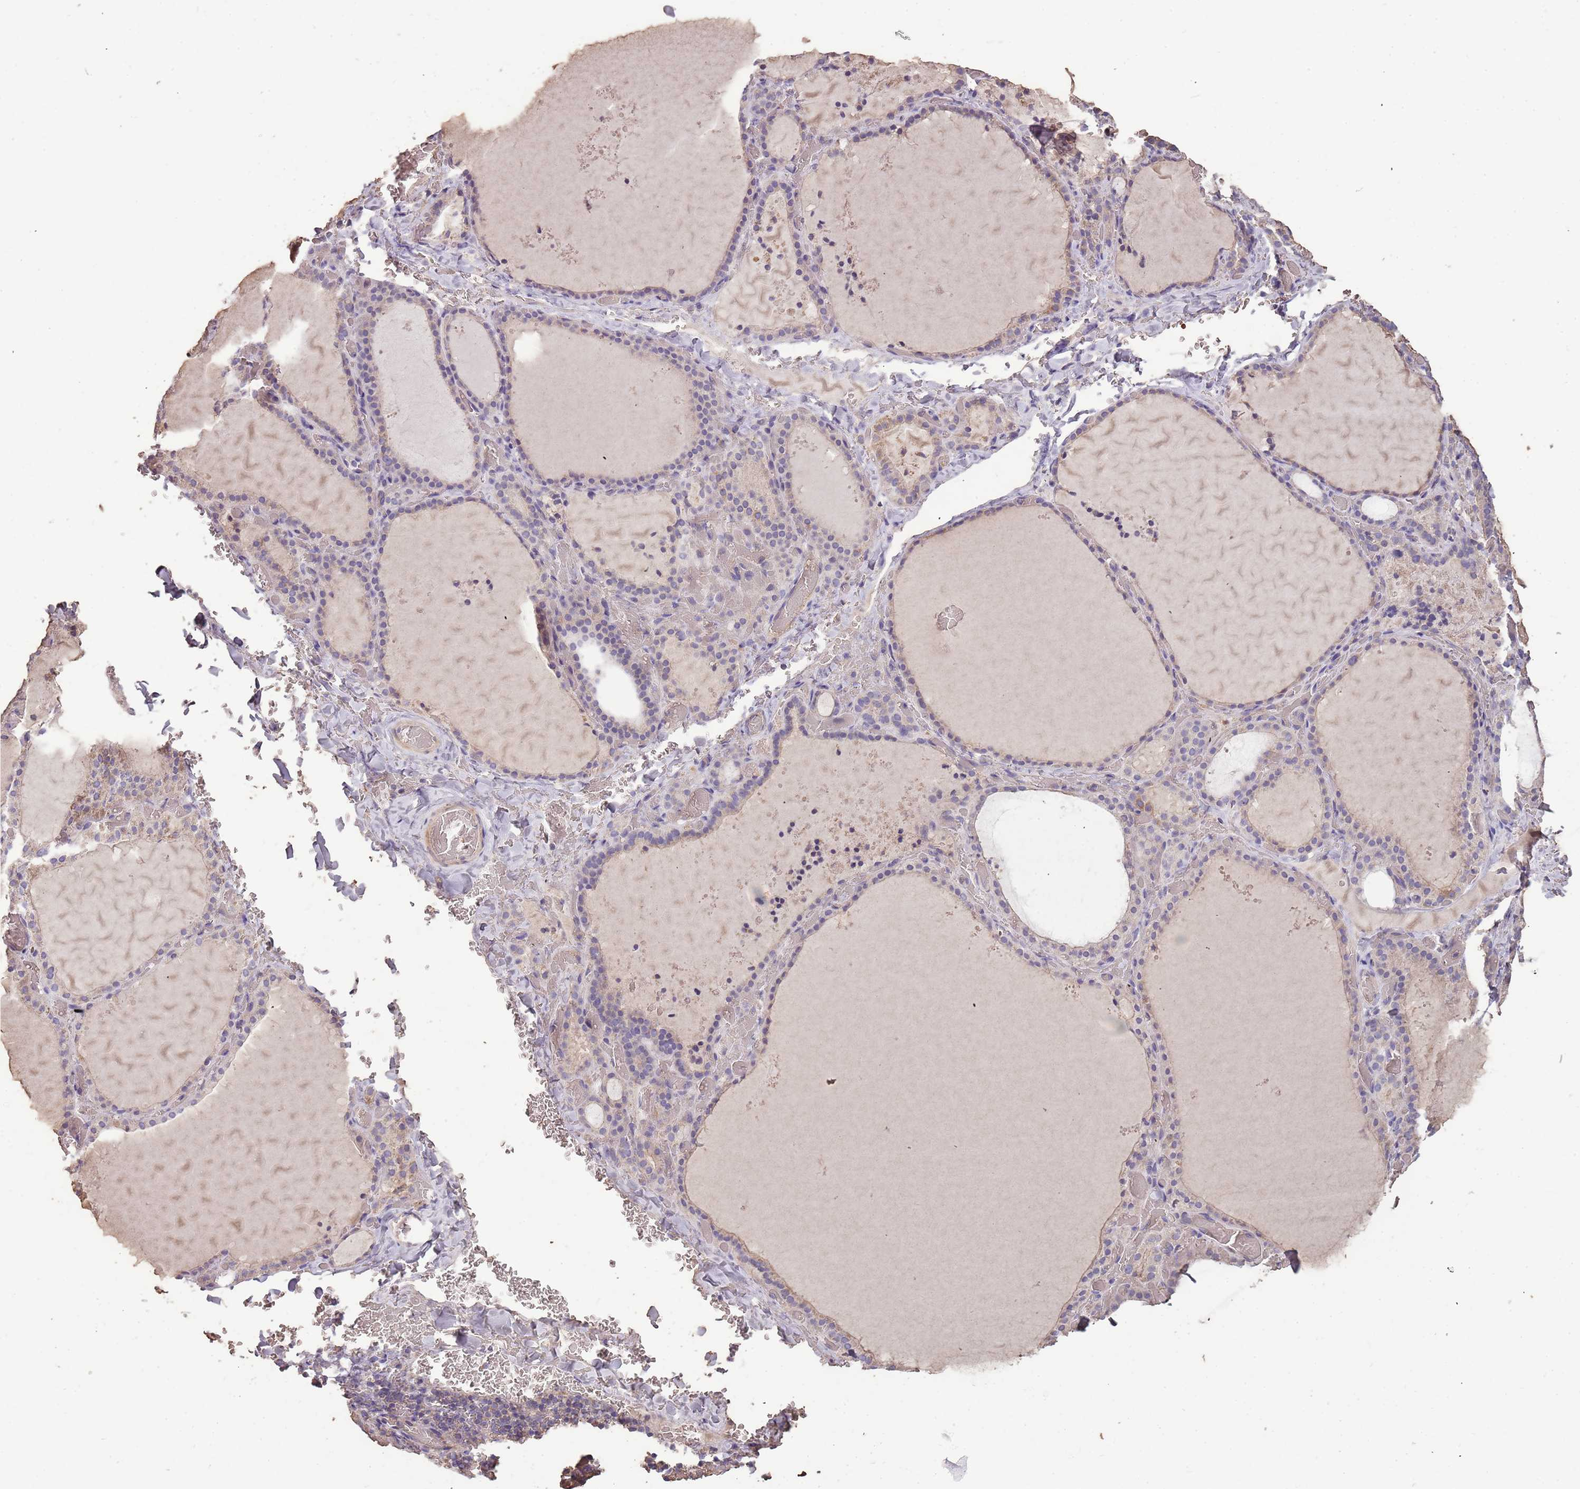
{"staining": {"intensity": "weak", "quantity": "<25%", "location": "cytoplasmic/membranous"}, "tissue": "thyroid gland", "cell_type": "Glandular cells", "image_type": "normal", "snomed": [{"axis": "morphology", "description": "Normal tissue, NOS"}, {"axis": "topography", "description": "Thyroid gland"}], "caption": "The image demonstrates no significant positivity in glandular cells of thyroid gland. Nuclei are stained in blue.", "gene": "FECH", "patient": {"sex": "female", "age": 39}}